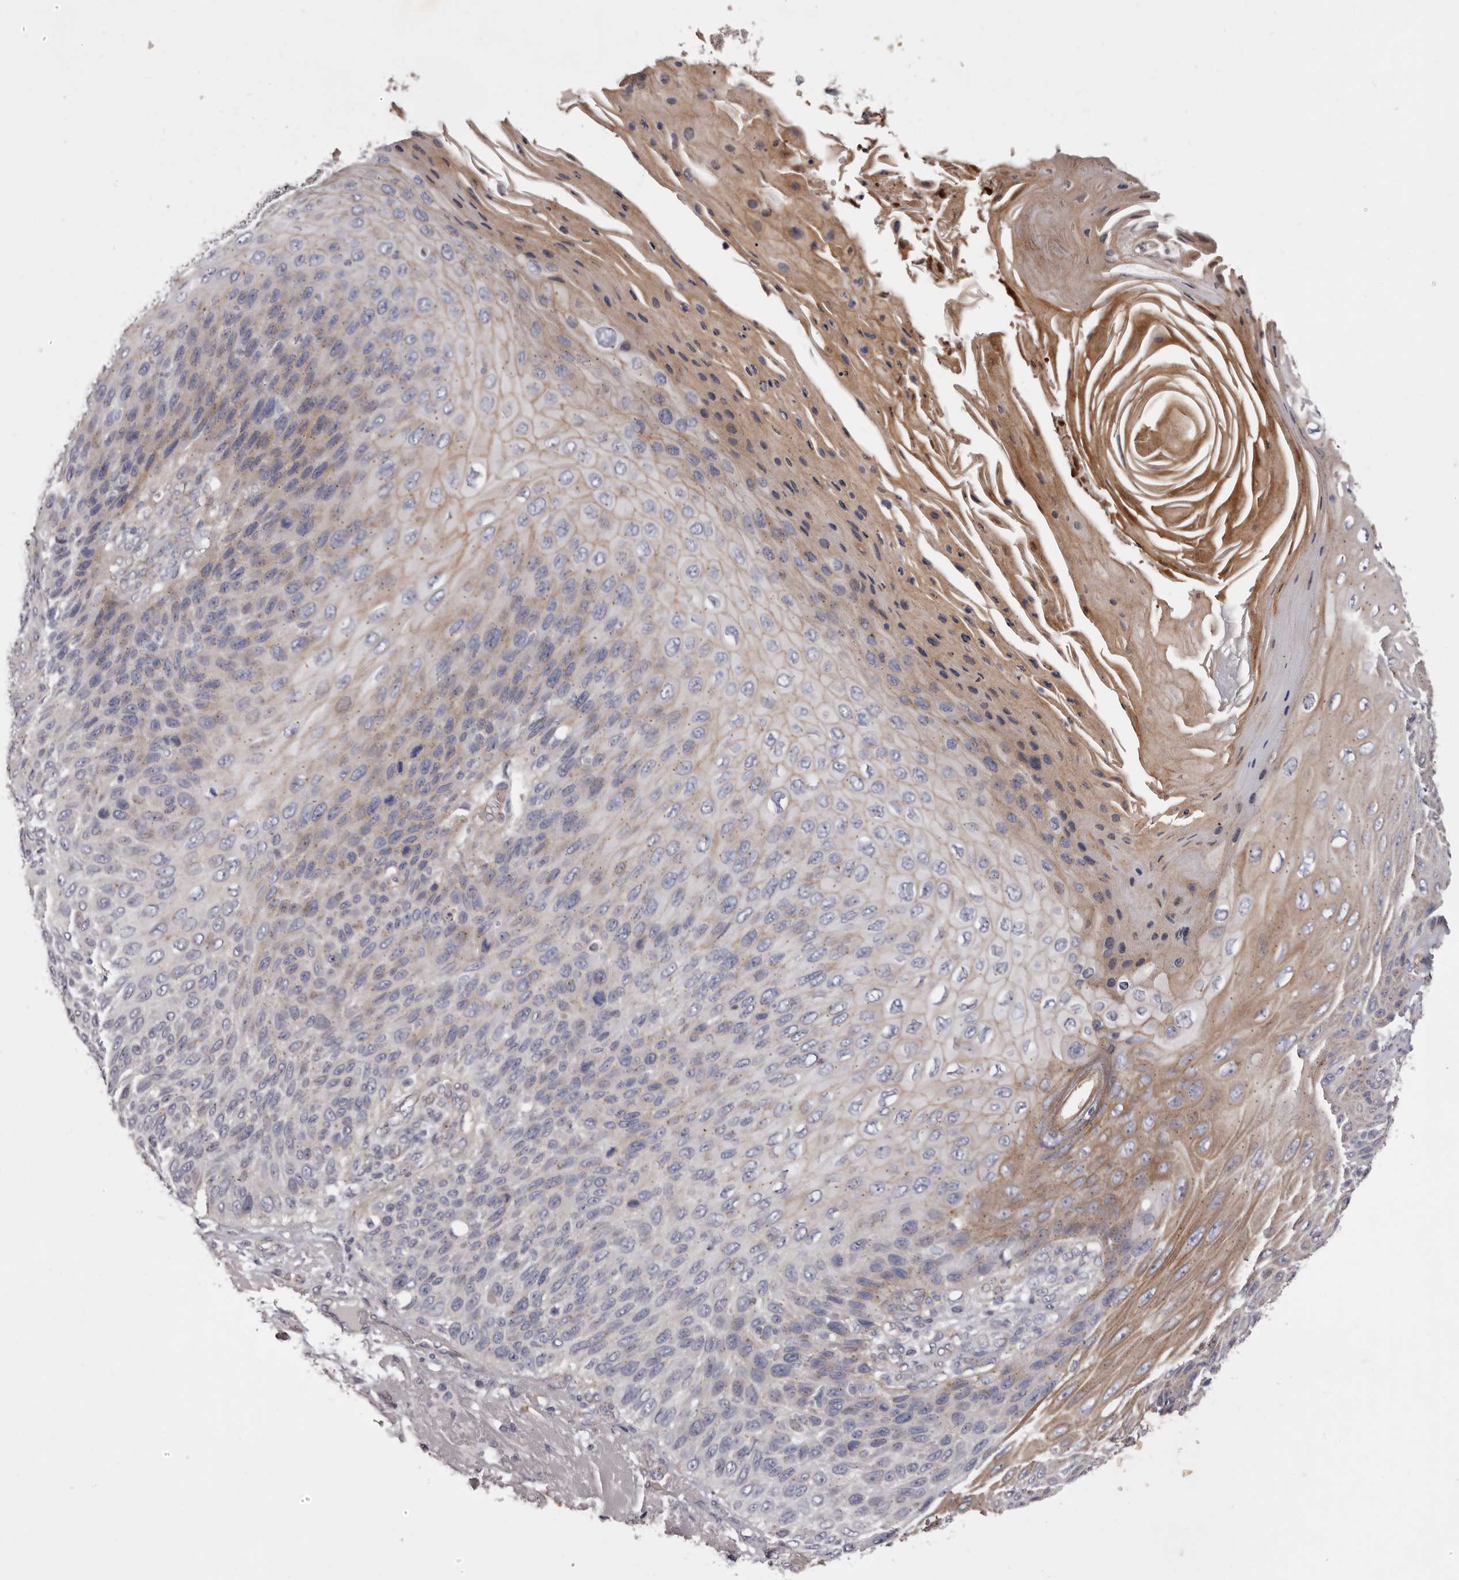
{"staining": {"intensity": "weak", "quantity": "25%-75%", "location": "cytoplasmic/membranous"}, "tissue": "skin cancer", "cell_type": "Tumor cells", "image_type": "cancer", "snomed": [{"axis": "morphology", "description": "Squamous cell carcinoma, NOS"}, {"axis": "topography", "description": "Skin"}], "caption": "Immunohistochemistry (IHC) (DAB) staining of human skin squamous cell carcinoma shows weak cytoplasmic/membranous protein positivity in about 25%-75% of tumor cells. Ihc stains the protein in brown and the nuclei are stained blue.", "gene": "PEG10", "patient": {"sex": "female", "age": 88}}